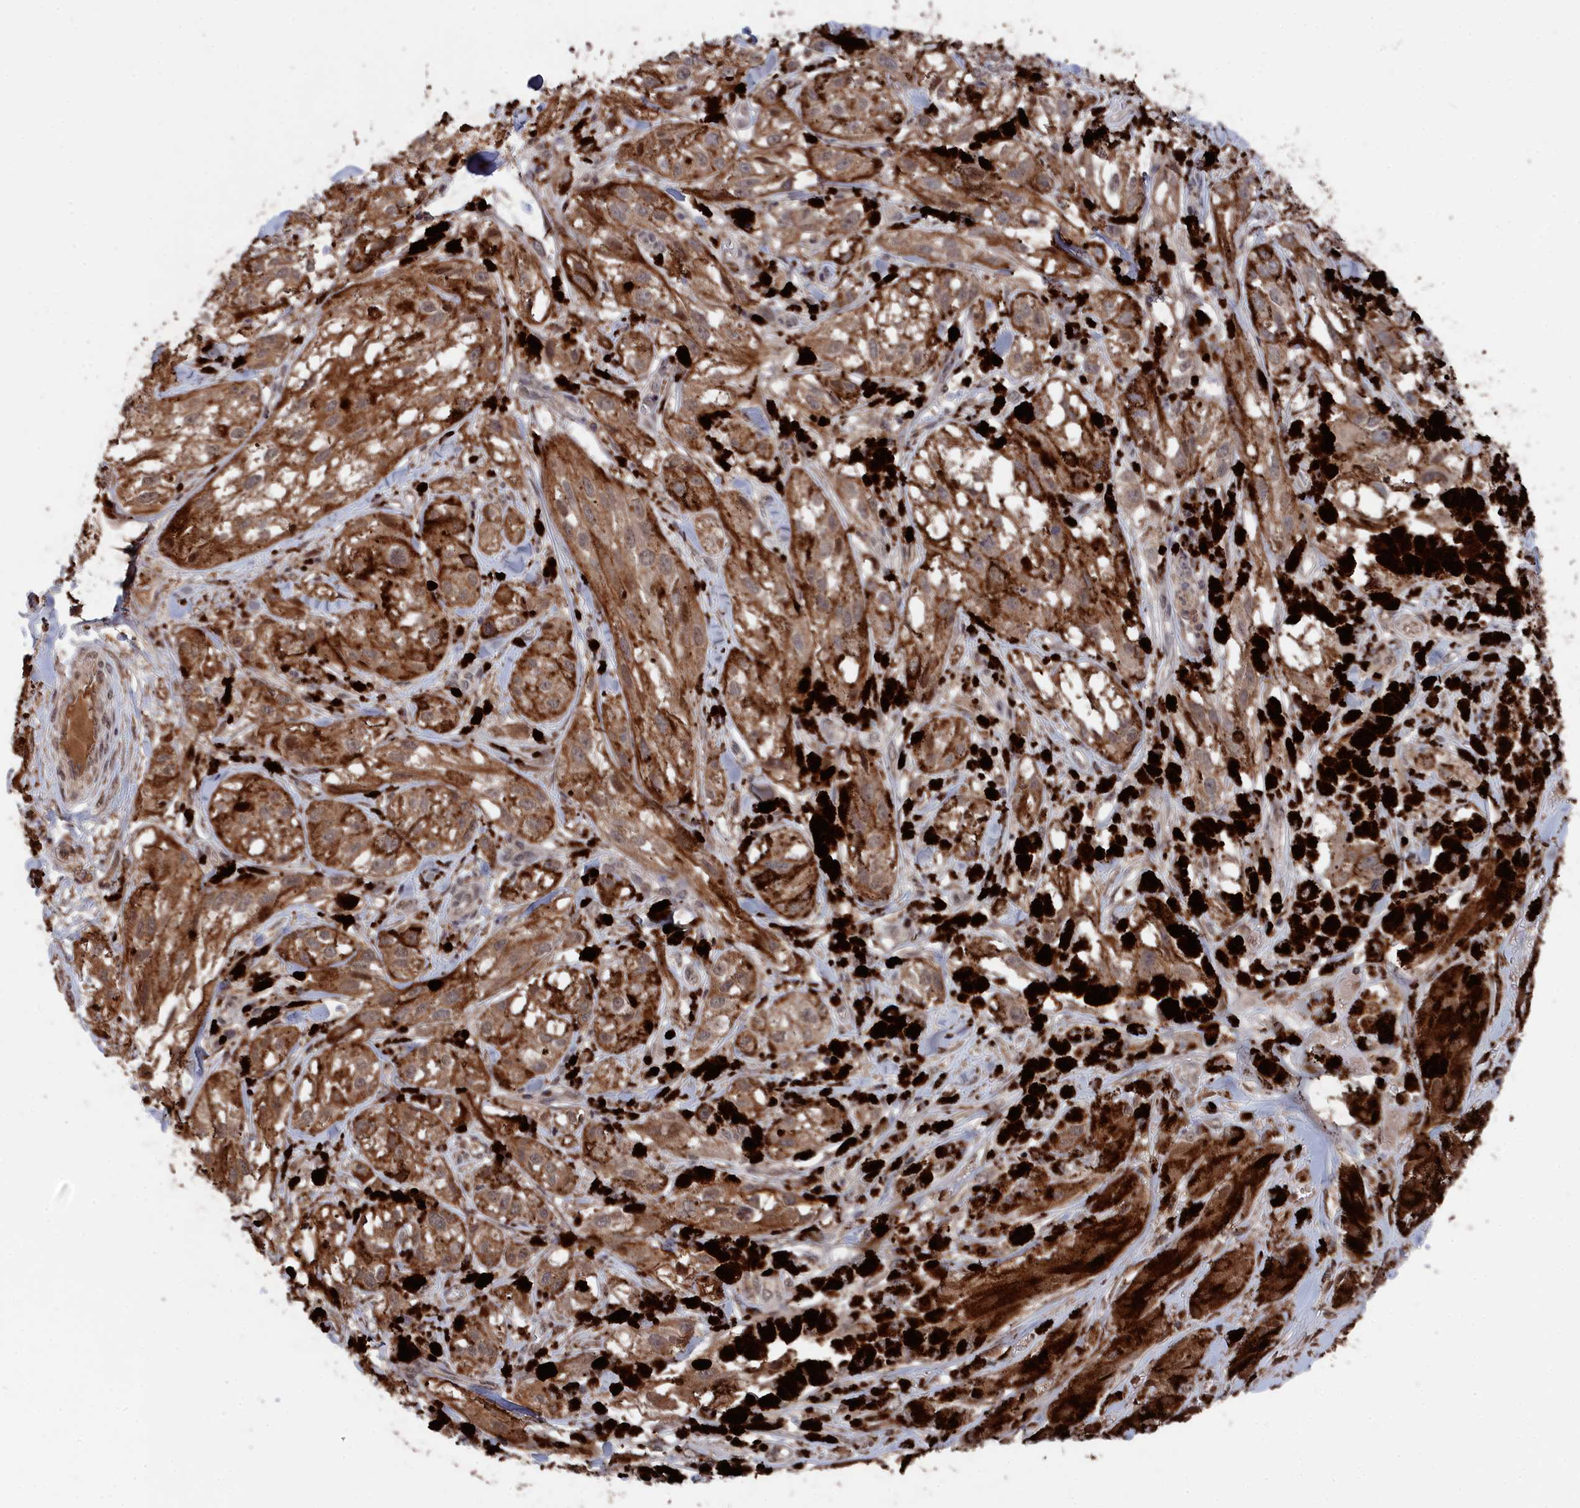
{"staining": {"intensity": "moderate", "quantity": ">75%", "location": "cytoplasmic/membranous"}, "tissue": "melanoma", "cell_type": "Tumor cells", "image_type": "cancer", "snomed": [{"axis": "morphology", "description": "Malignant melanoma, NOS"}, {"axis": "topography", "description": "Skin"}], "caption": "Human melanoma stained with a protein marker shows moderate staining in tumor cells.", "gene": "CEACAM21", "patient": {"sex": "male", "age": 88}}